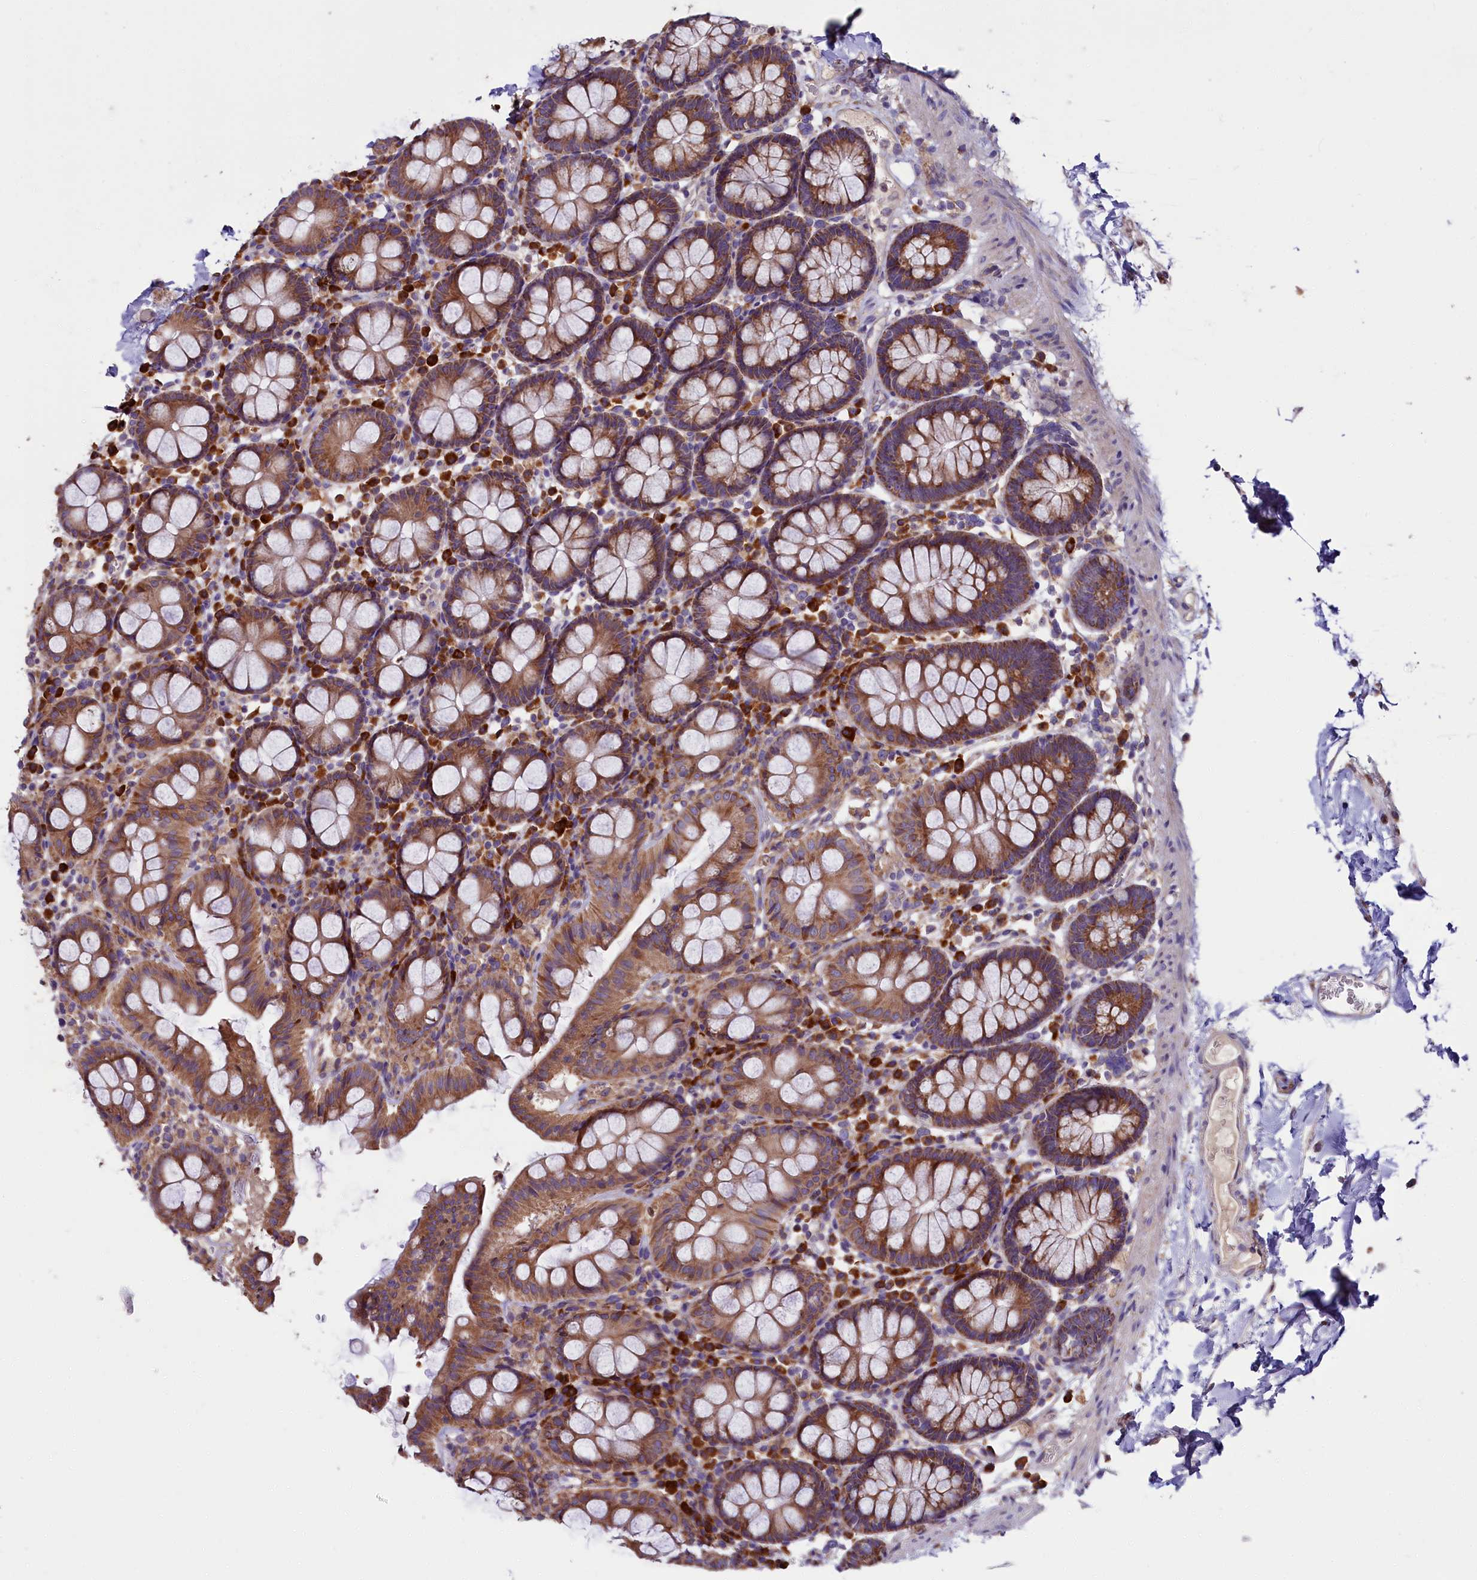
{"staining": {"intensity": "weak", "quantity": ">75%", "location": "none"}, "tissue": "colon", "cell_type": "Endothelial cells", "image_type": "normal", "snomed": [{"axis": "morphology", "description": "Normal tissue, NOS"}, {"axis": "topography", "description": "Colon"}], "caption": "Immunohistochemistry photomicrograph of unremarkable human colon stained for a protein (brown), which shows low levels of weak None expression in approximately >75% of endothelial cells.", "gene": "ZSWIM1", "patient": {"sex": "male", "age": 75}}